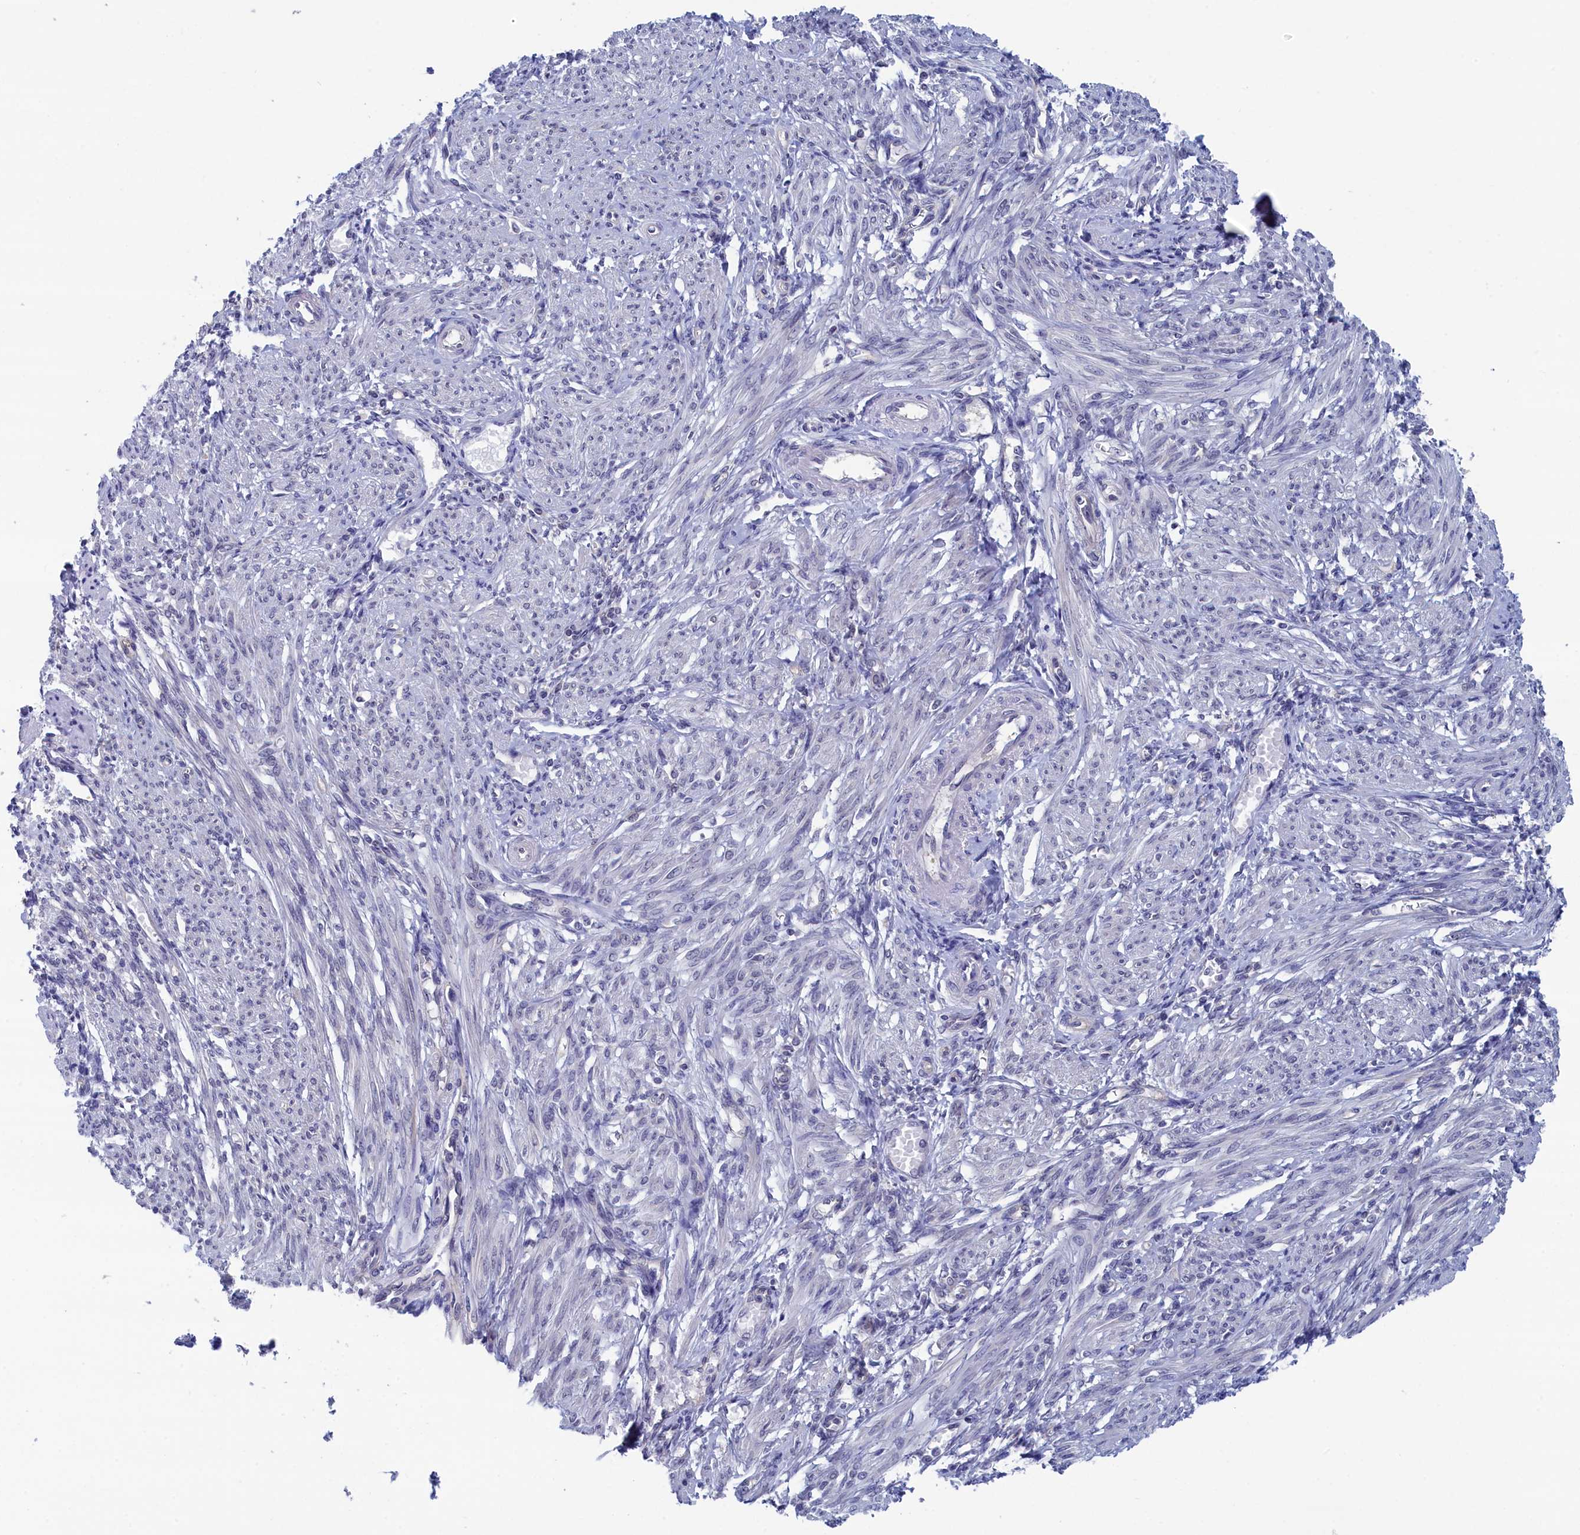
{"staining": {"intensity": "negative", "quantity": "none", "location": "none"}, "tissue": "smooth muscle", "cell_type": "Smooth muscle cells", "image_type": "normal", "snomed": [{"axis": "morphology", "description": "Normal tissue, NOS"}, {"axis": "morphology", "description": "Adenocarcinoma, NOS"}, {"axis": "topography", "description": "Colon"}, {"axis": "topography", "description": "Peripheral nerve tissue"}], "caption": "There is no significant staining in smooth muscle cells of smooth muscle. (Brightfield microscopy of DAB (3,3'-diaminobenzidine) immunohistochemistry at high magnification).", "gene": "PGP", "patient": {"sex": "male", "age": 14}}